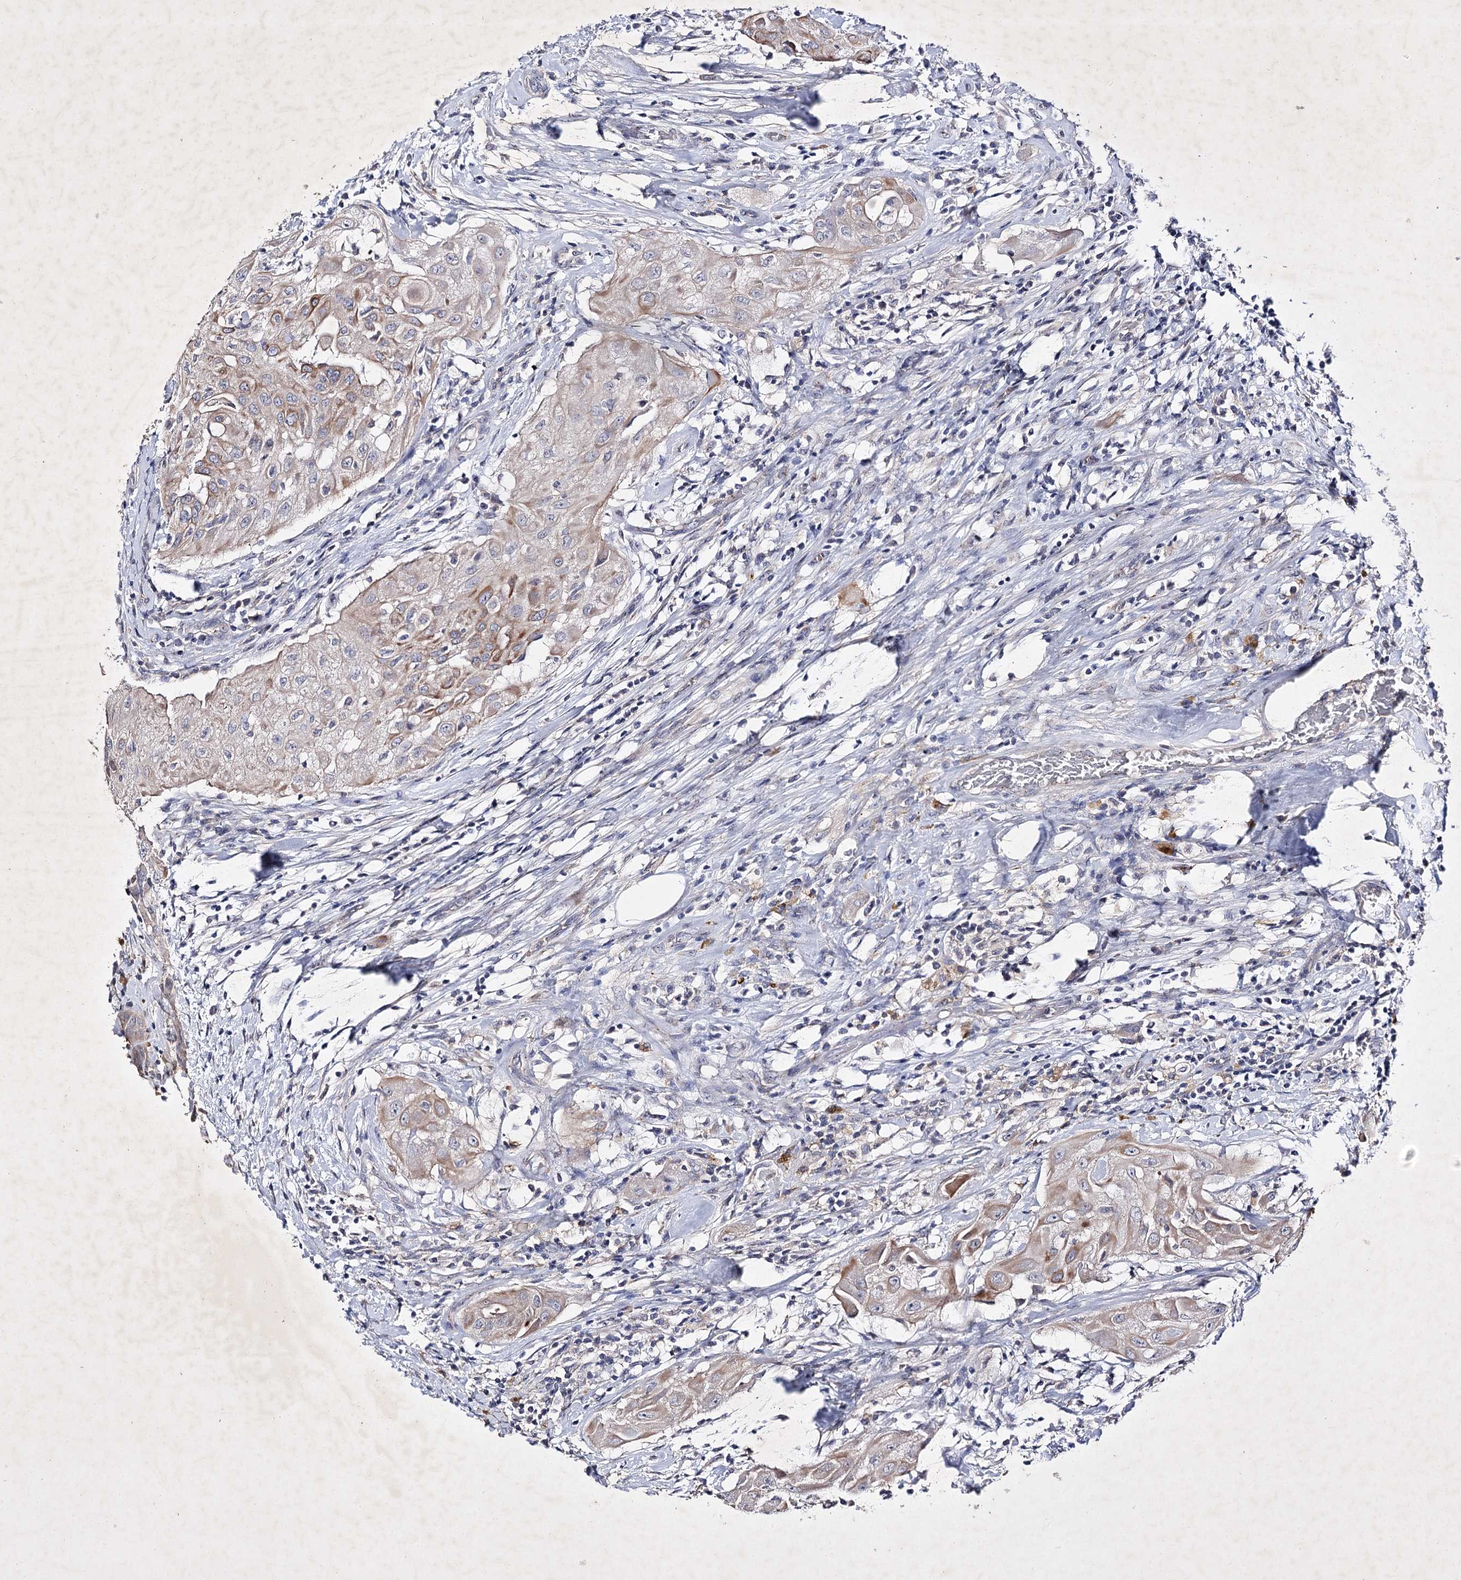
{"staining": {"intensity": "moderate", "quantity": "25%-75%", "location": "cytoplasmic/membranous"}, "tissue": "thyroid cancer", "cell_type": "Tumor cells", "image_type": "cancer", "snomed": [{"axis": "morphology", "description": "Papillary adenocarcinoma, NOS"}, {"axis": "topography", "description": "Thyroid gland"}], "caption": "Protein staining displays moderate cytoplasmic/membranous expression in approximately 25%-75% of tumor cells in thyroid papillary adenocarcinoma.", "gene": "COX15", "patient": {"sex": "female", "age": 59}}